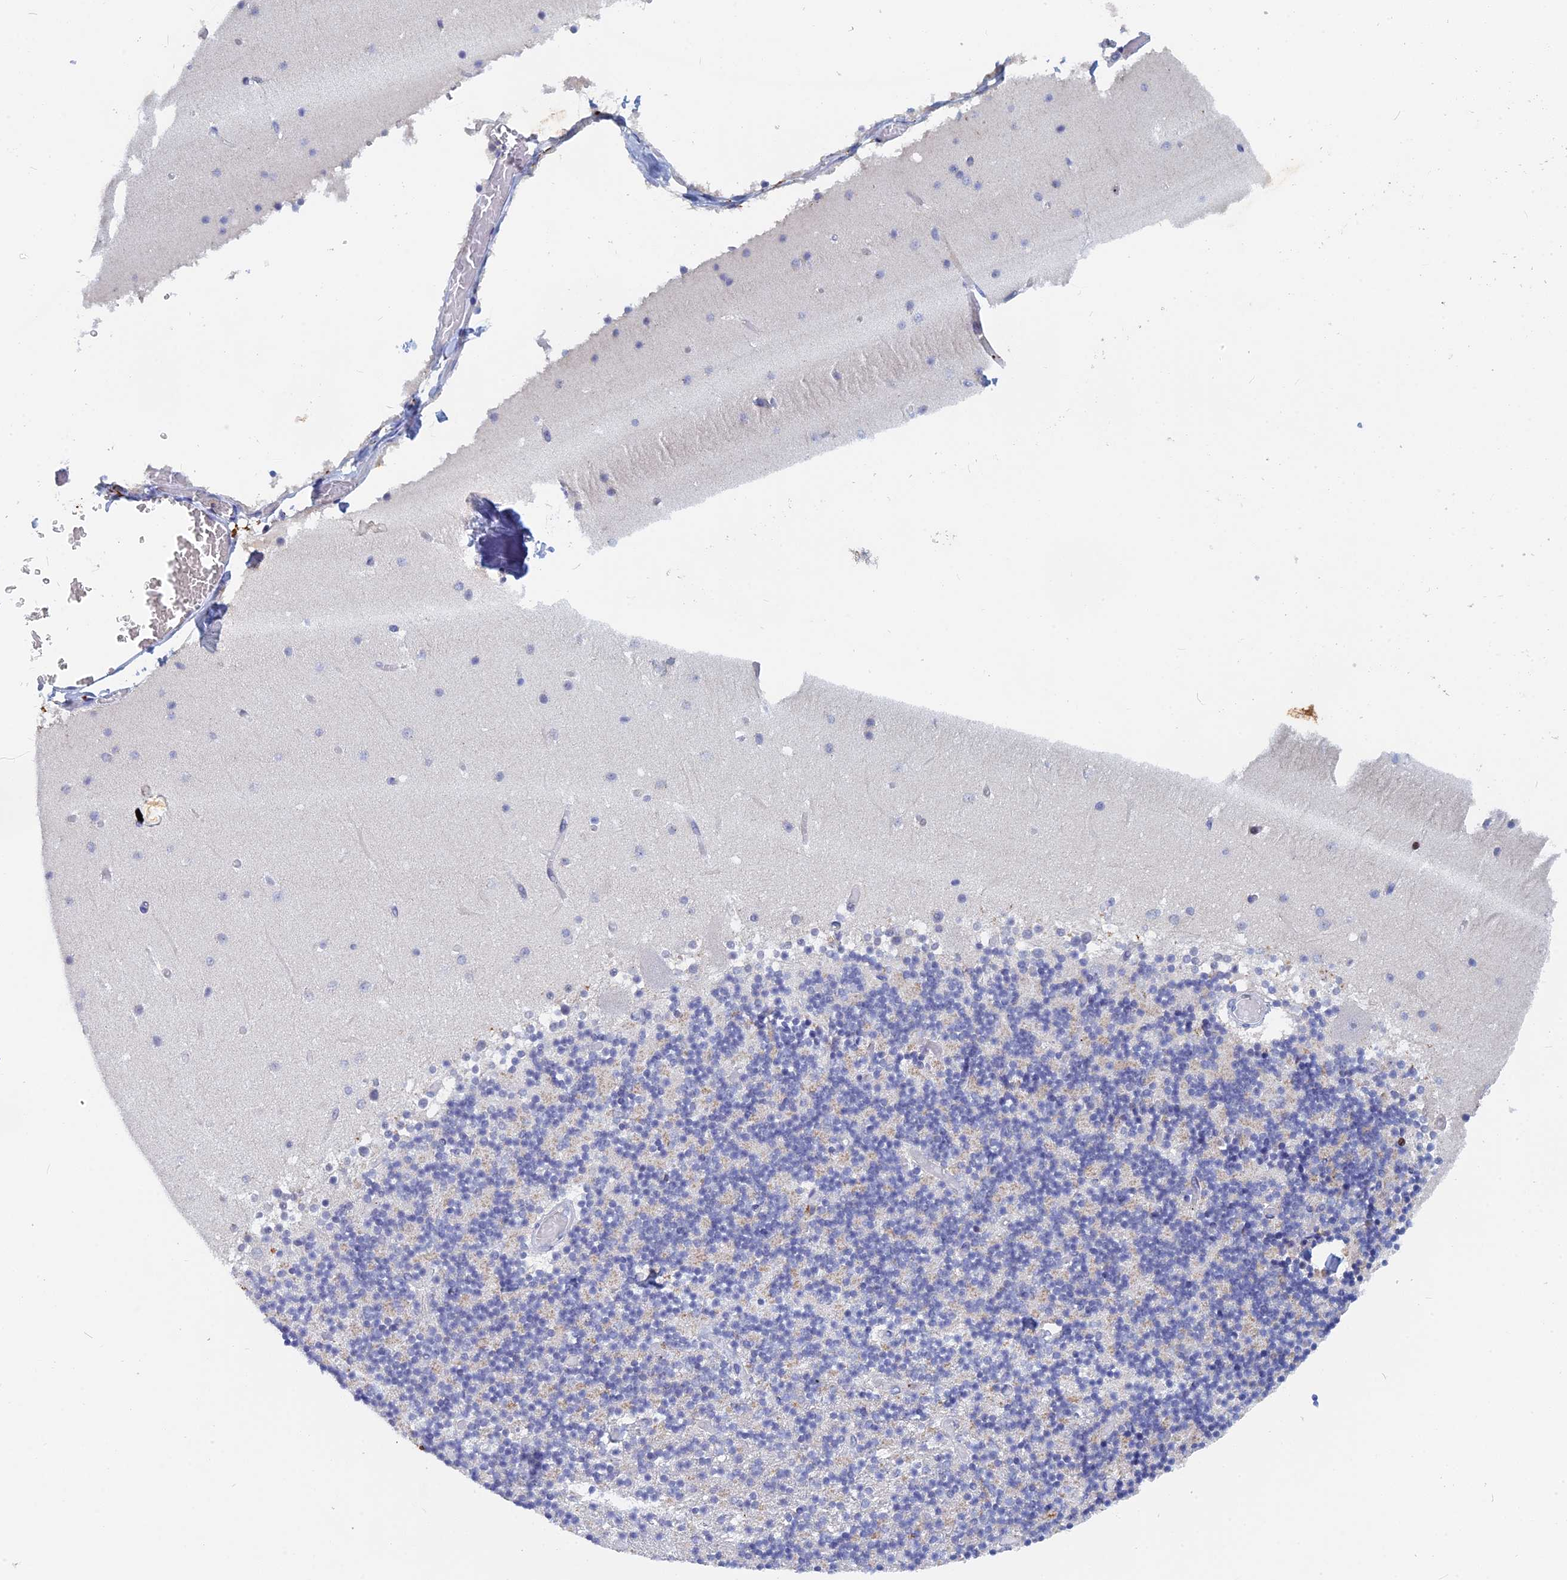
{"staining": {"intensity": "negative", "quantity": "none", "location": "none"}, "tissue": "cerebellum", "cell_type": "Cells in granular layer", "image_type": "normal", "snomed": [{"axis": "morphology", "description": "Normal tissue, NOS"}, {"axis": "topography", "description": "Cerebellum"}], "caption": "Photomicrograph shows no significant protein staining in cells in granular layer of normal cerebellum.", "gene": "ACP7", "patient": {"sex": "female", "age": 28}}